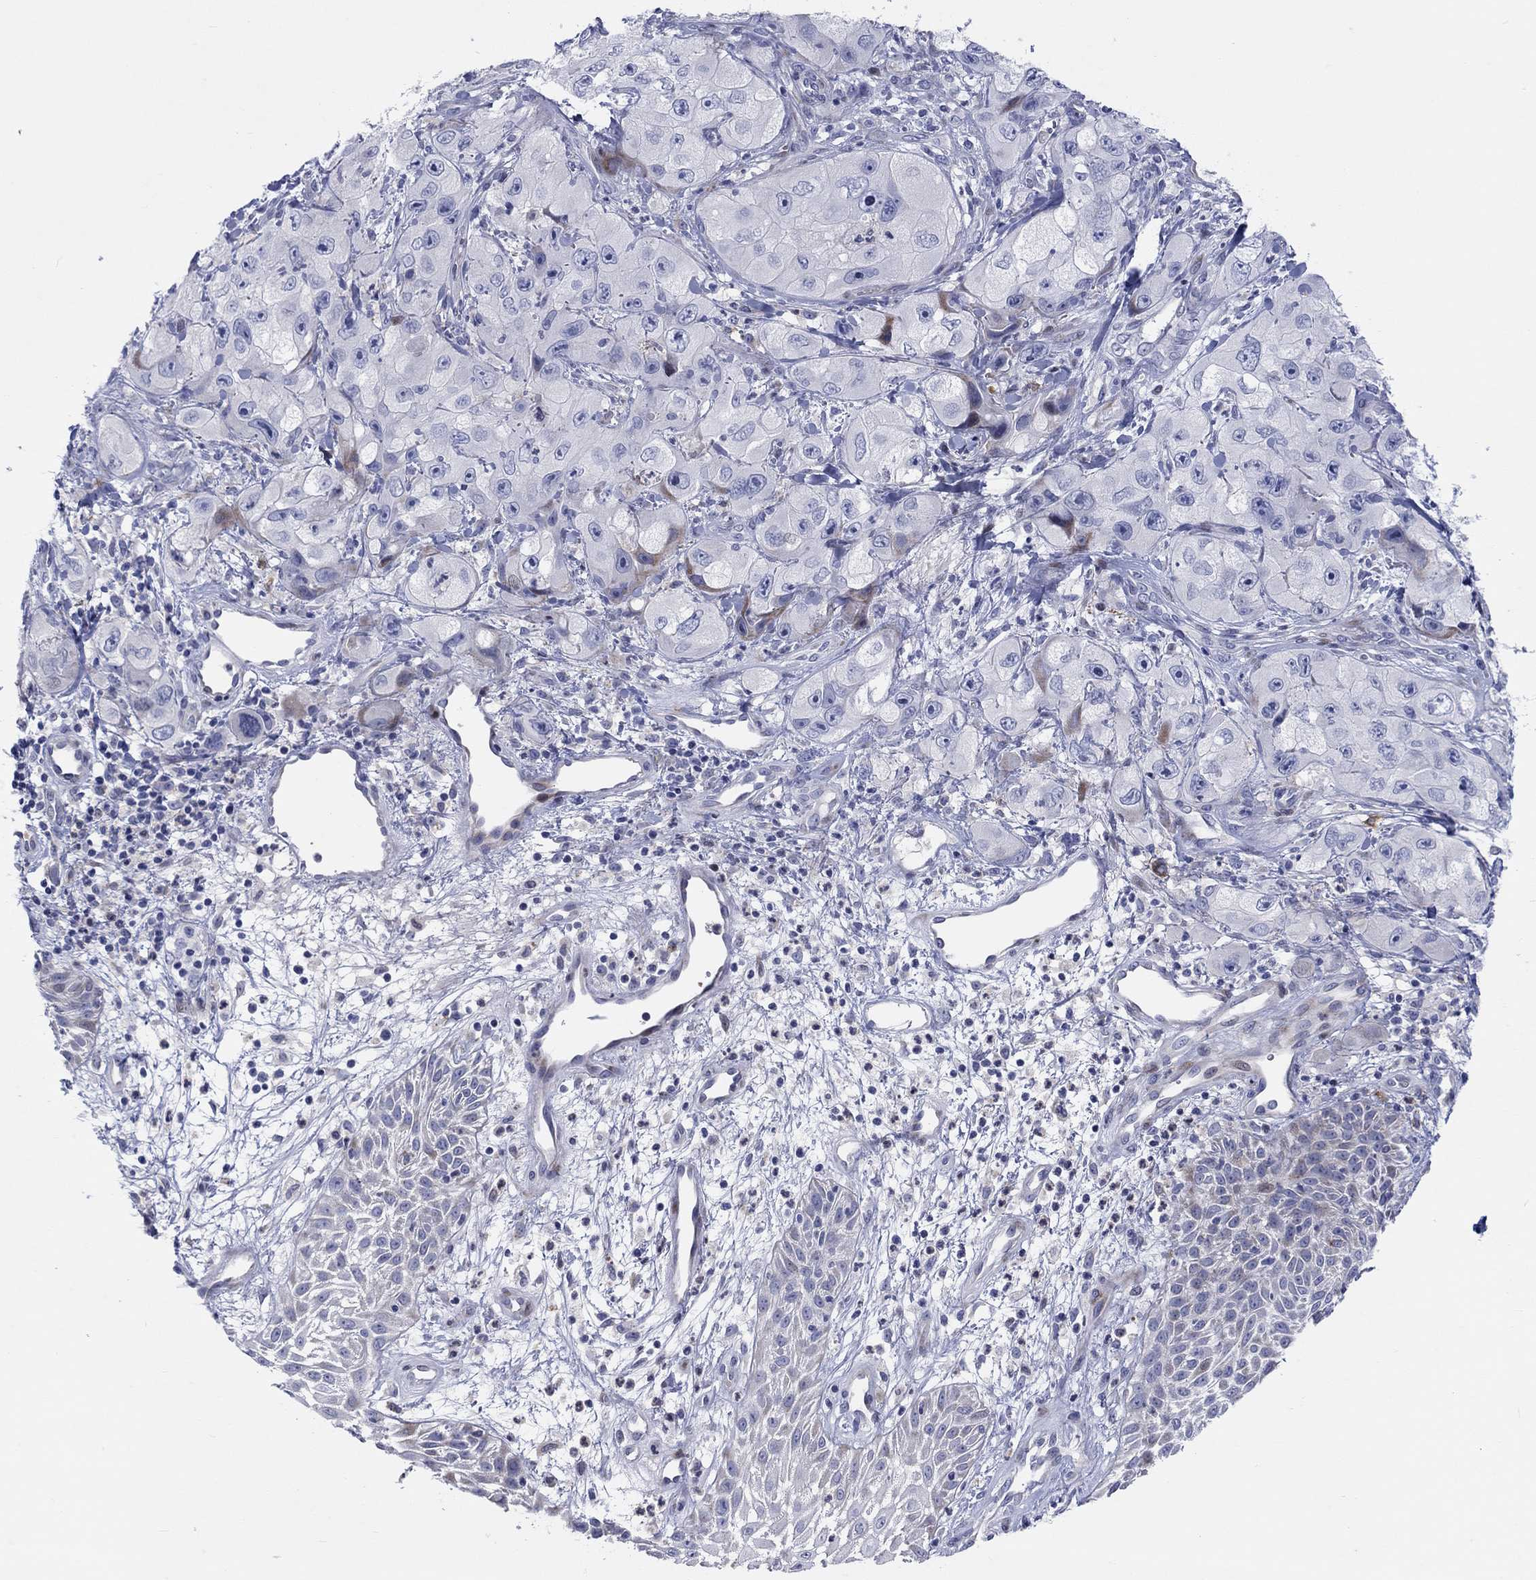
{"staining": {"intensity": "negative", "quantity": "none", "location": "none"}, "tissue": "skin cancer", "cell_type": "Tumor cells", "image_type": "cancer", "snomed": [{"axis": "morphology", "description": "Squamous cell carcinoma, NOS"}, {"axis": "topography", "description": "Skin"}, {"axis": "topography", "description": "Subcutis"}], "caption": "Immunohistochemistry (IHC) histopathology image of neoplastic tissue: human squamous cell carcinoma (skin) stained with DAB (3,3'-diaminobenzidine) displays no significant protein staining in tumor cells. (Brightfield microscopy of DAB immunohistochemistry at high magnification).", "gene": "ARHGAP36", "patient": {"sex": "male", "age": 73}}